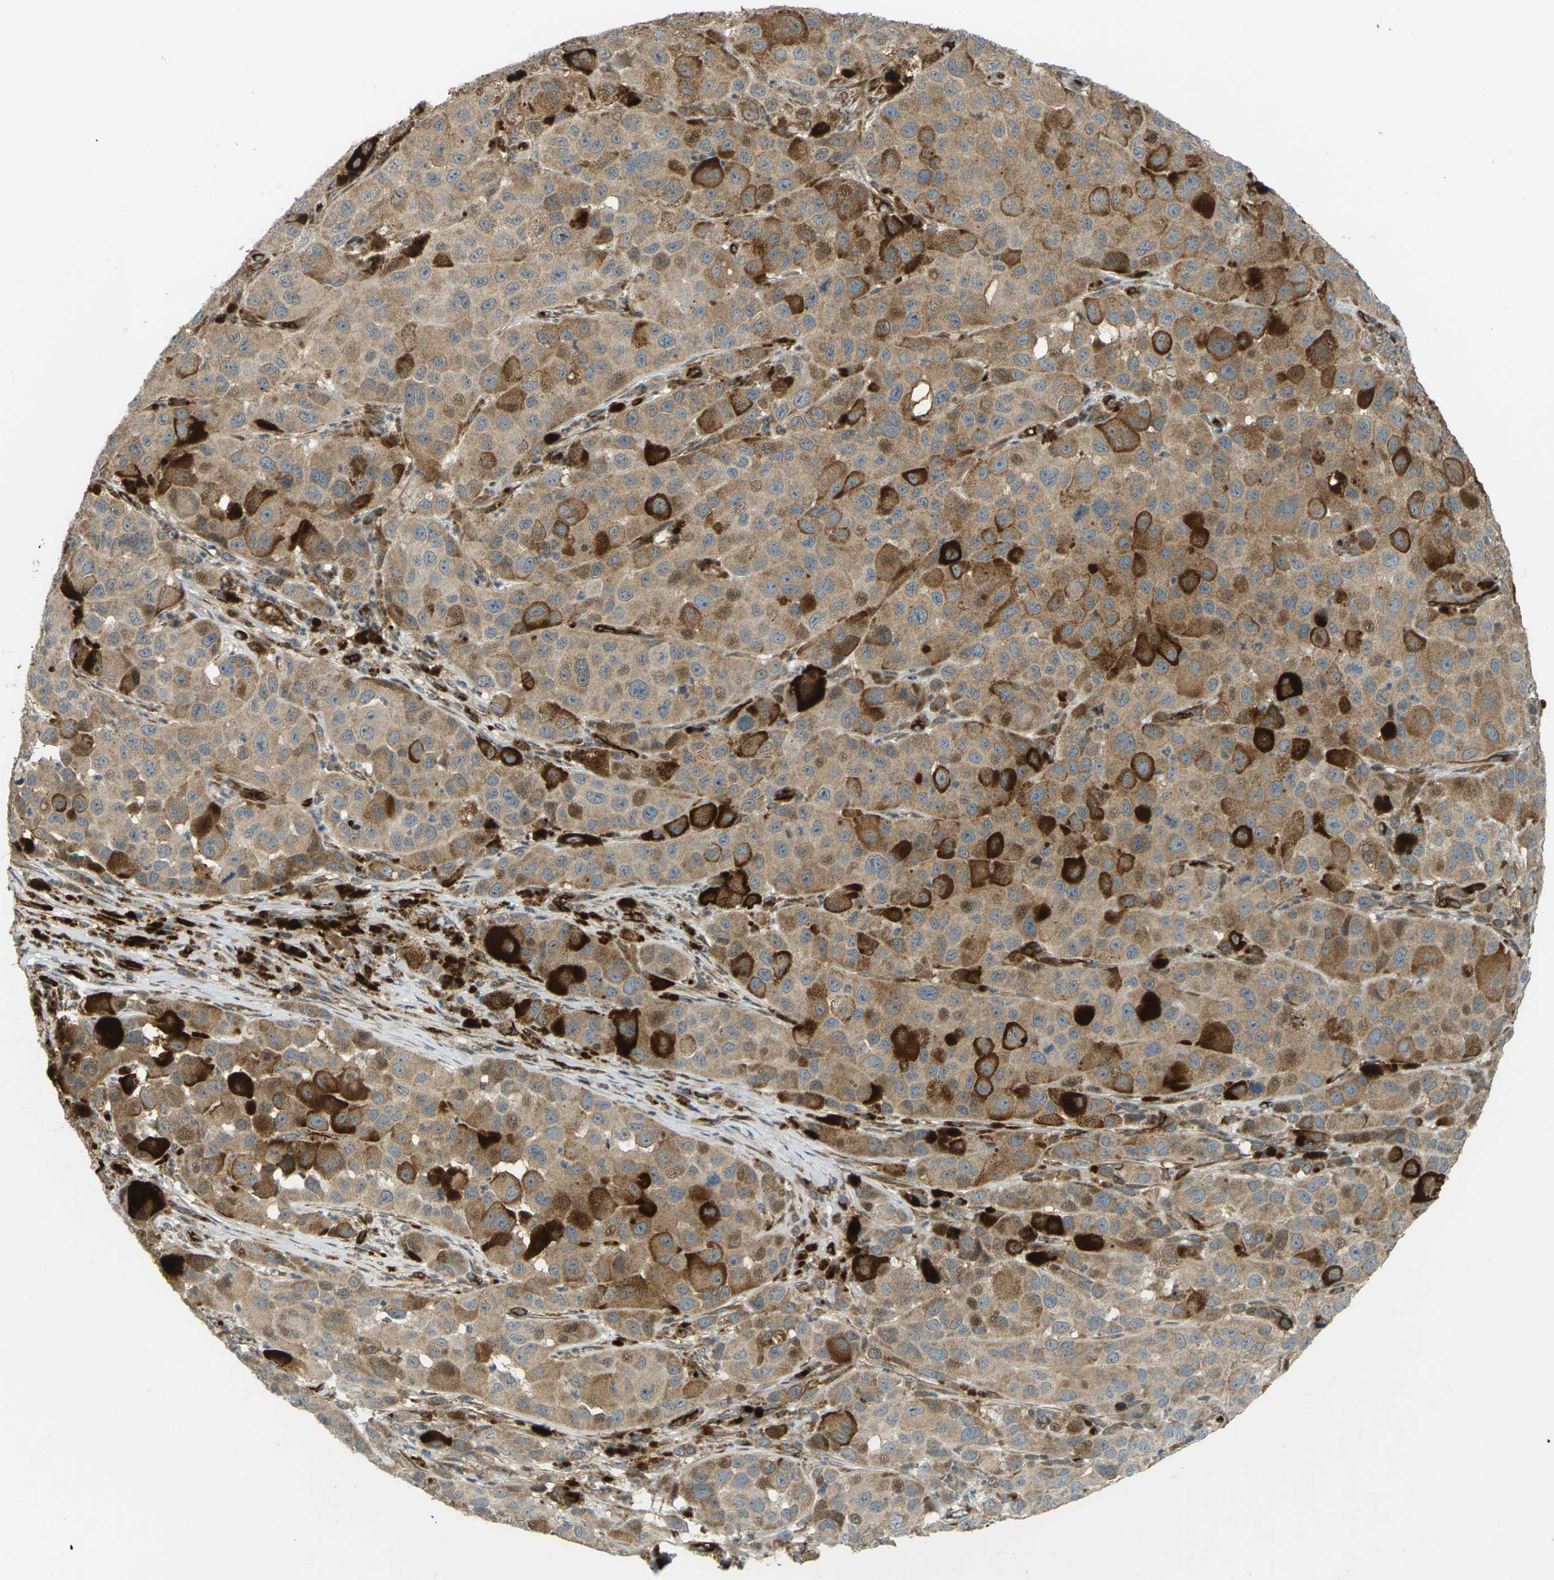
{"staining": {"intensity": "moderate", "quantity": ">75%", "location": "cytoplasmic/membranous"}, "tissue": "melanoma", "cell_type": "Tumor cells", "image_type": "cancer", "snomed": [{"axis": "morphology", "description": "Malignant melanoma, NOS"}, {"axis": "topography", "description": "Skin"}], "caption": "This histopathology image shows malignant melanoma stained with IHC to label a protein in brown. The cytoplasmic/membranous of tumor cells show moderate positivity for the protein. Nuclei are counter-stained blue.", "gene": "S1PR1", "patient": {"sex": "male", "age": 96}}